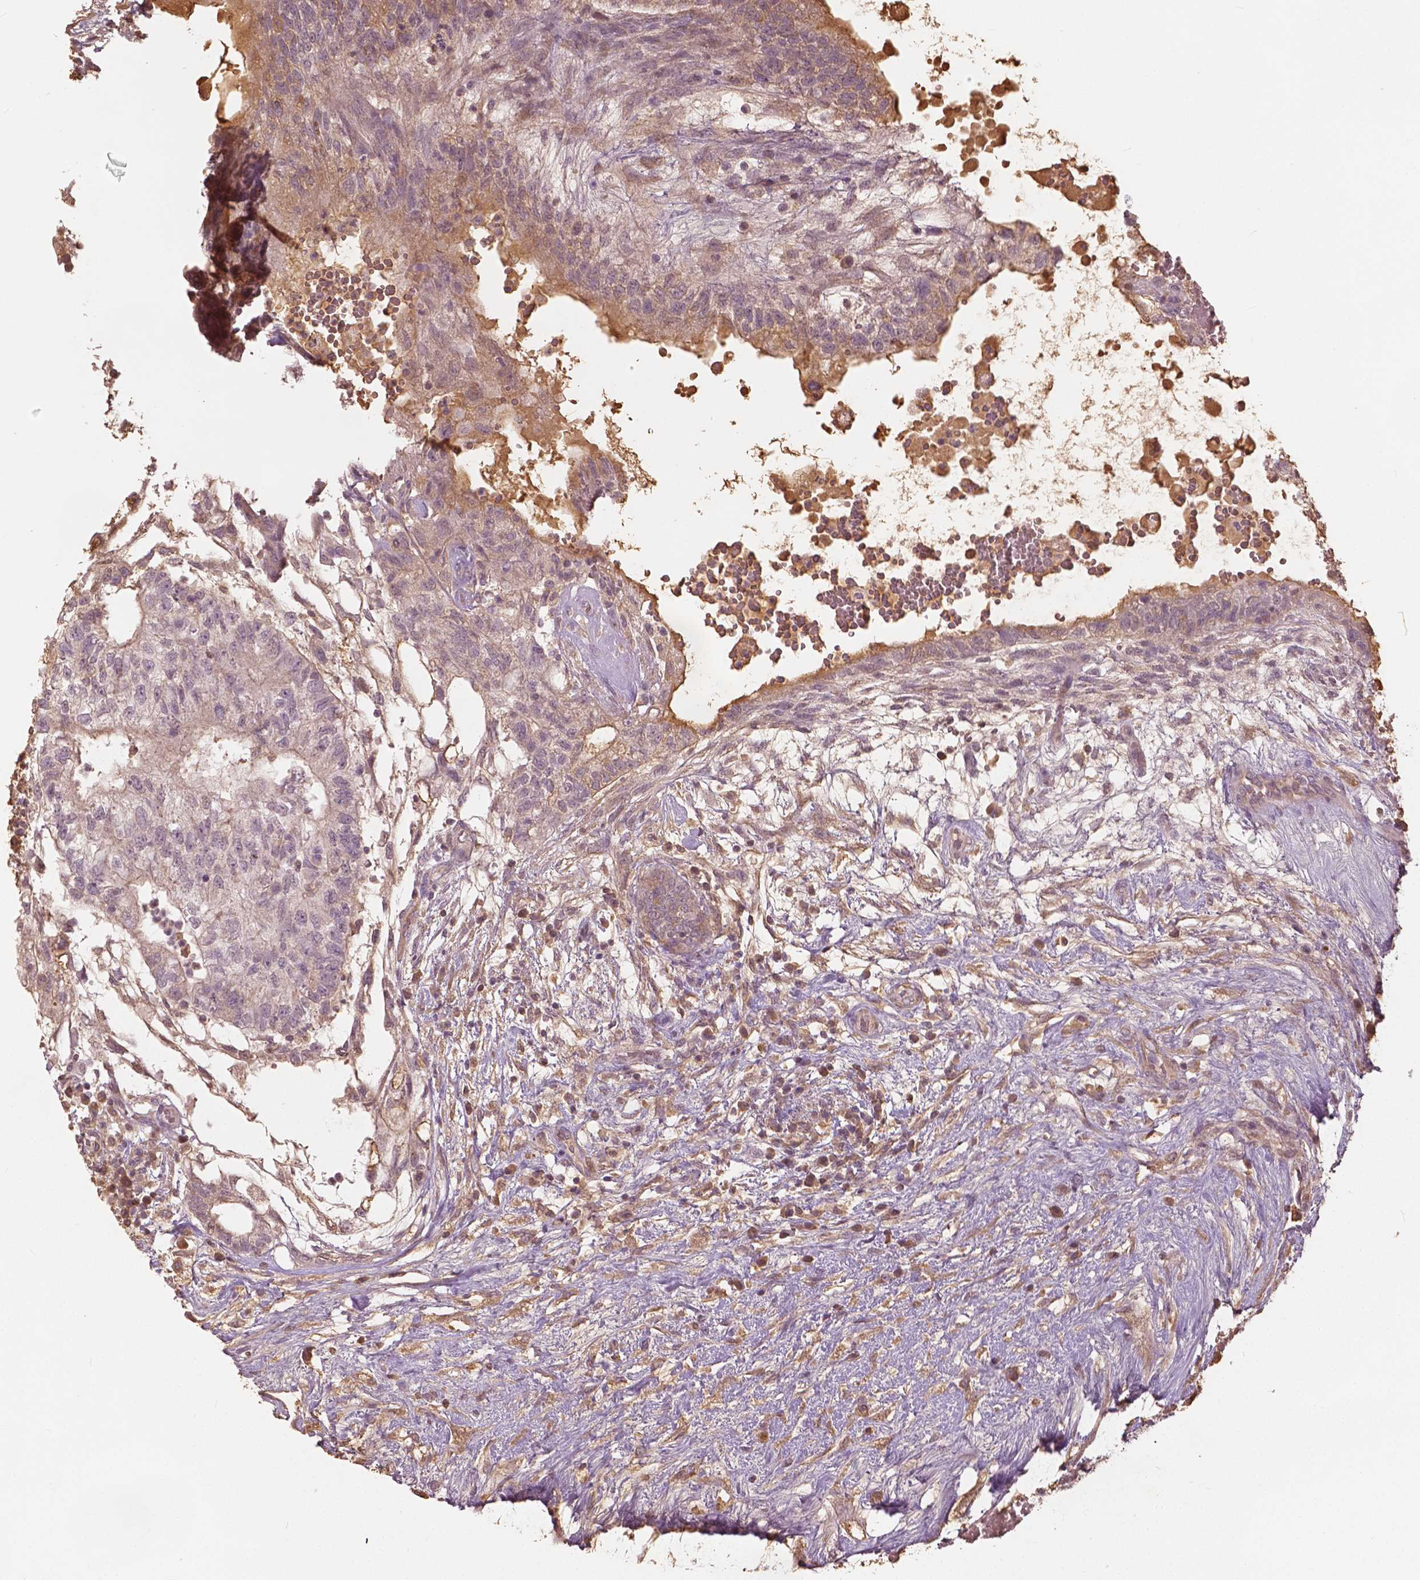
{"staining": {"intensity": "moderate", "quantity": "<25%", "location": "cytoplasmic/membranous"}, "tissue": "testis cancer", "cell_type": "Tumor cells", "image_type": "cancer", "snomed": [{"axis": "morphology", "description": "Normal tissue, NOS"}, {"axis": "morphology", "description": "Carcinoma, Embryonal, NOS"}, {"axis": "topography", "description": "Testis"}], "caption": "Embryonal carcinoma (testis) stained for a protein shows moderate cytoplasmic/membranous positivity in tumor cells.", "gene": "ANGPTL4", "patient": {"sex": "male", "age": 32}}